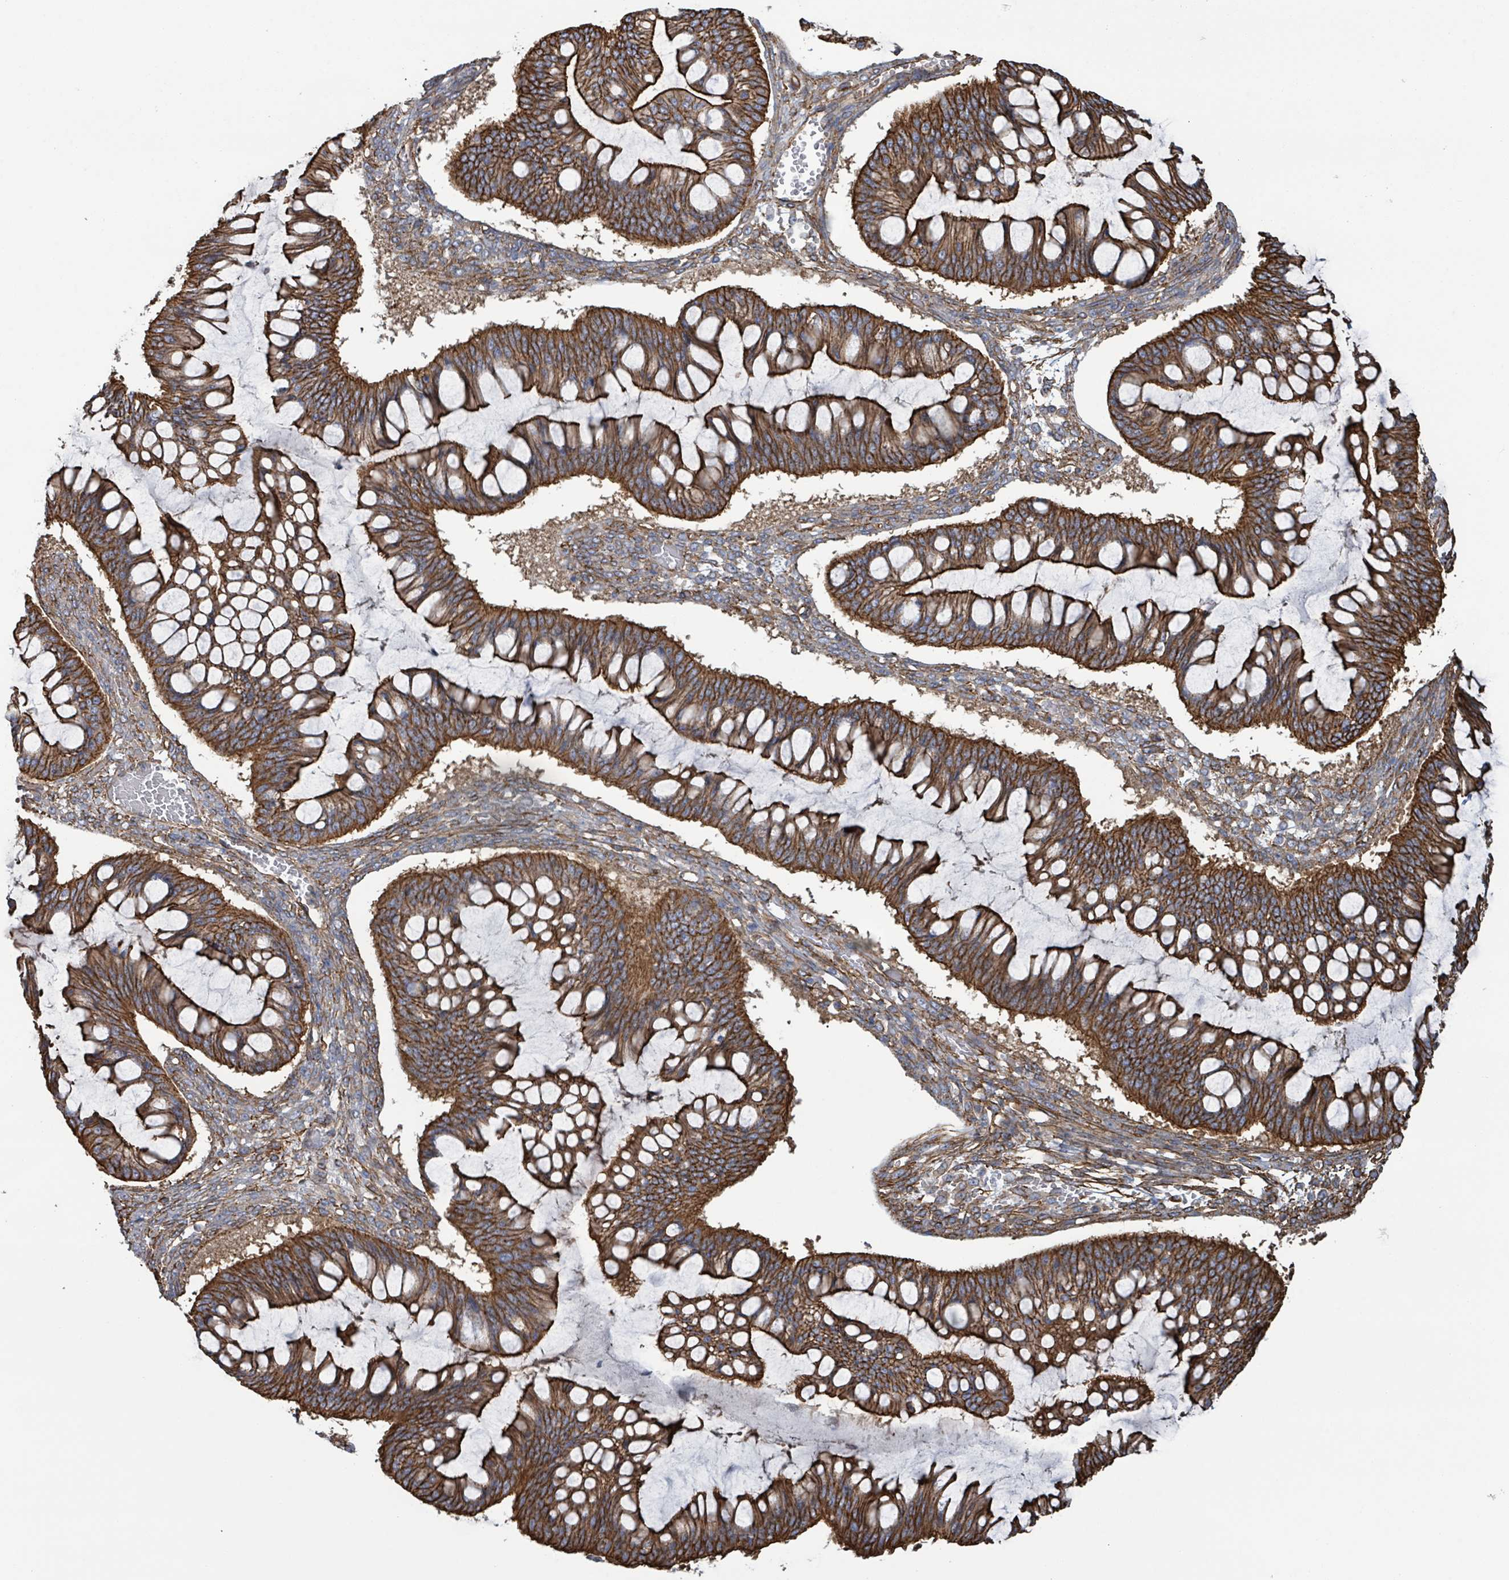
{"staining": {"intensity": "strong", "quantity": ">75%", "location": "cytoplasmic/membranous"}, "tissue": "ovarian cancer", "cell_type": "Tumor cells", "image_type": "cancer", "snomed": [{"axis": "morphology", "description": "Cystadenocarcinoma, mucinous, NOS"}, {"axis": "topography", "description": "Ovary"}], "caption": "Tumor cells exhibit high levels of strong cytoplasmic/membranous expression in about >75% of cells in human mucinous cystadenocarcinoma (ovarian).", "gene": "LDOC1", "patient": {"sex": "female", "age": 73}}